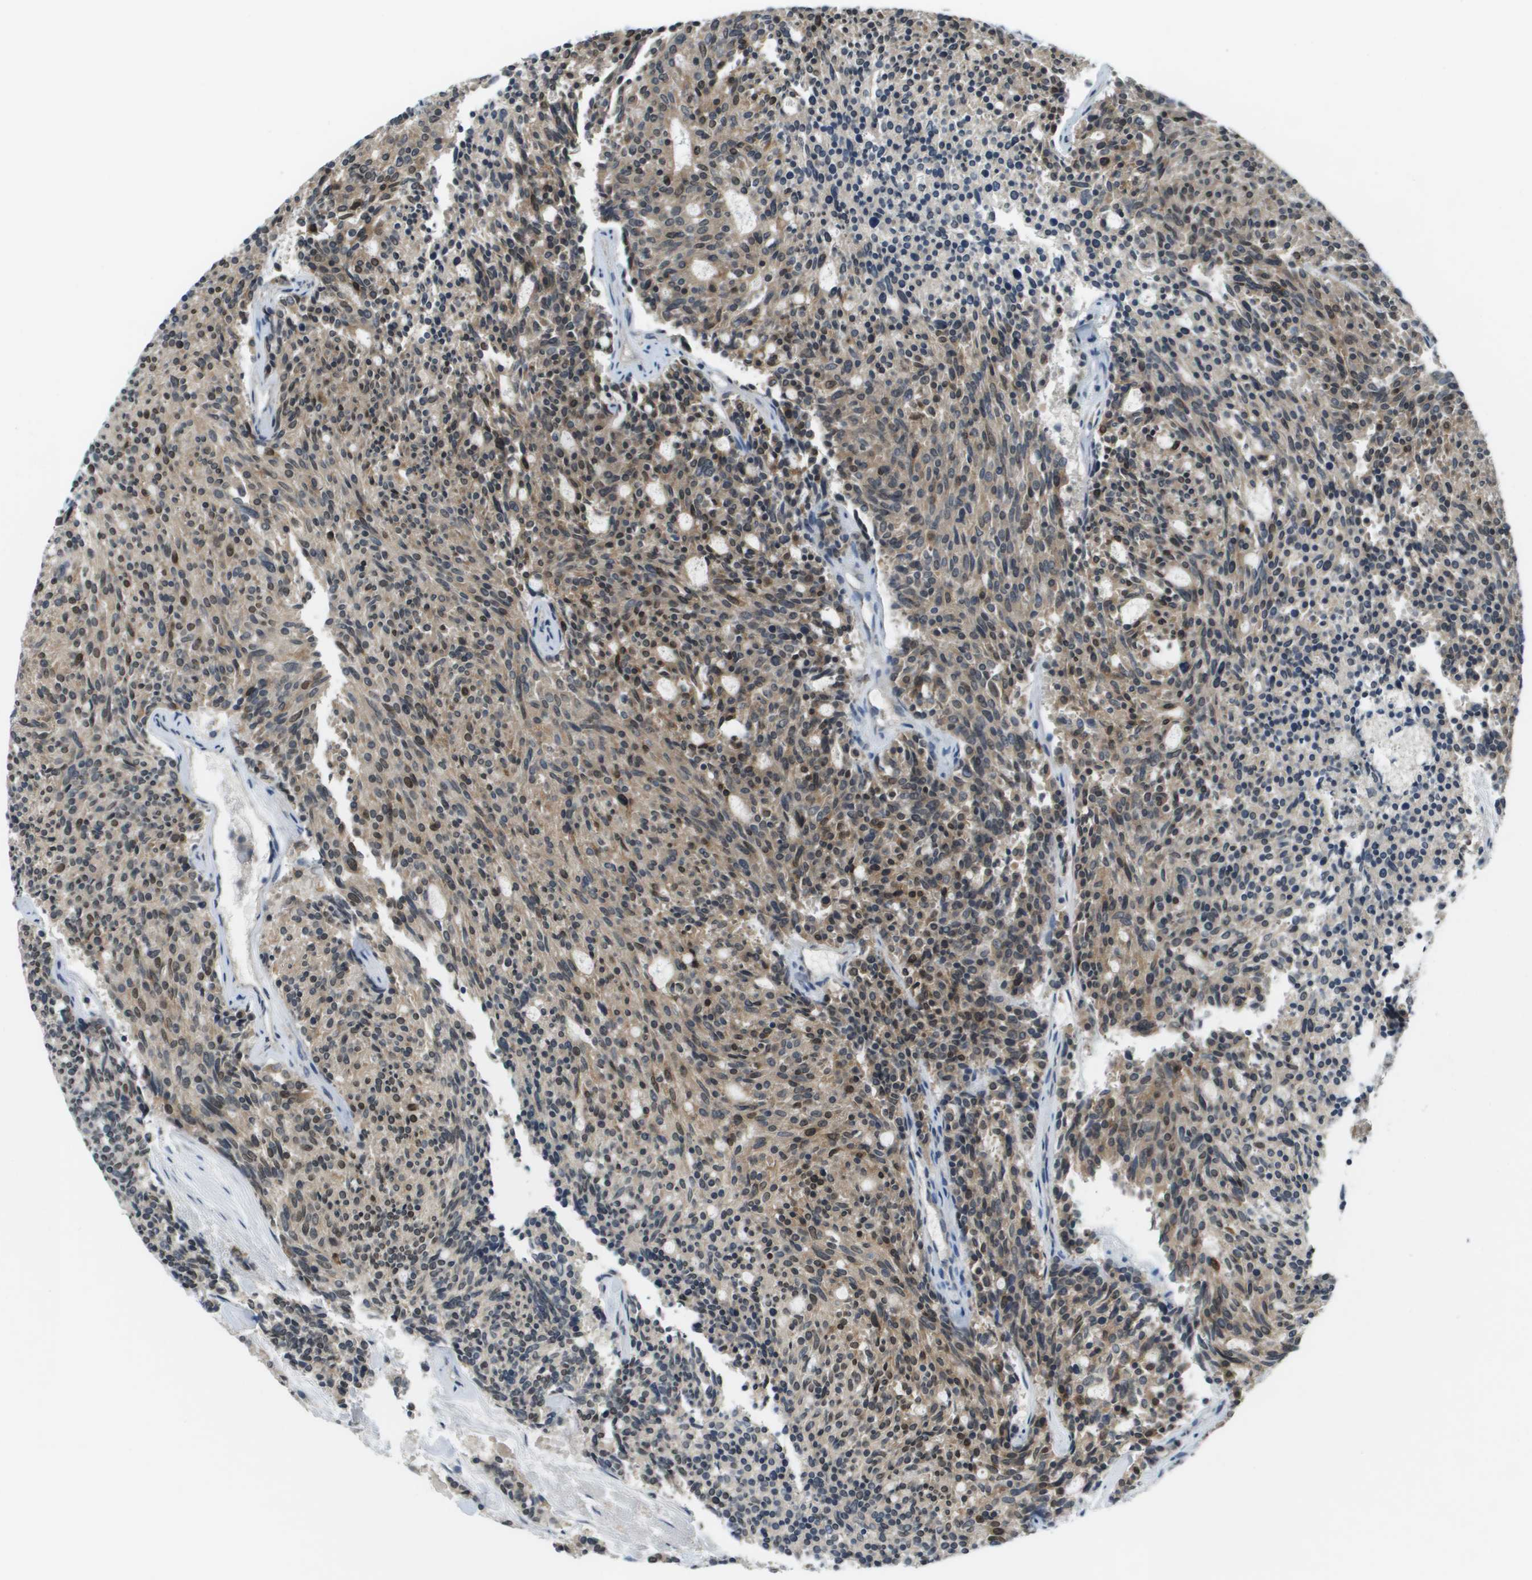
{"staining": {"intensity": "moderate", "quantity": "25%-75%", "location": "cytoplasmic/membranous,nuclear"}, "tissue": "carcinoid", "cell_type": "Tumor cells", "image_type": "cancer", "snomed": [{"axis": "morphology", "description": "Carcinoid, malignant, NOS"}, {"axis": "topography", "description": "Pancreas"}], "caption": "This is an image of immunohistochemistry (IHC) staining of carcinoid (malignant), which shows moderate expression in the cytoplasmic/membranous and nuclear of tumor cells.", "gene": "CBX5", "patient": {"sex": "female", "age": 54}}